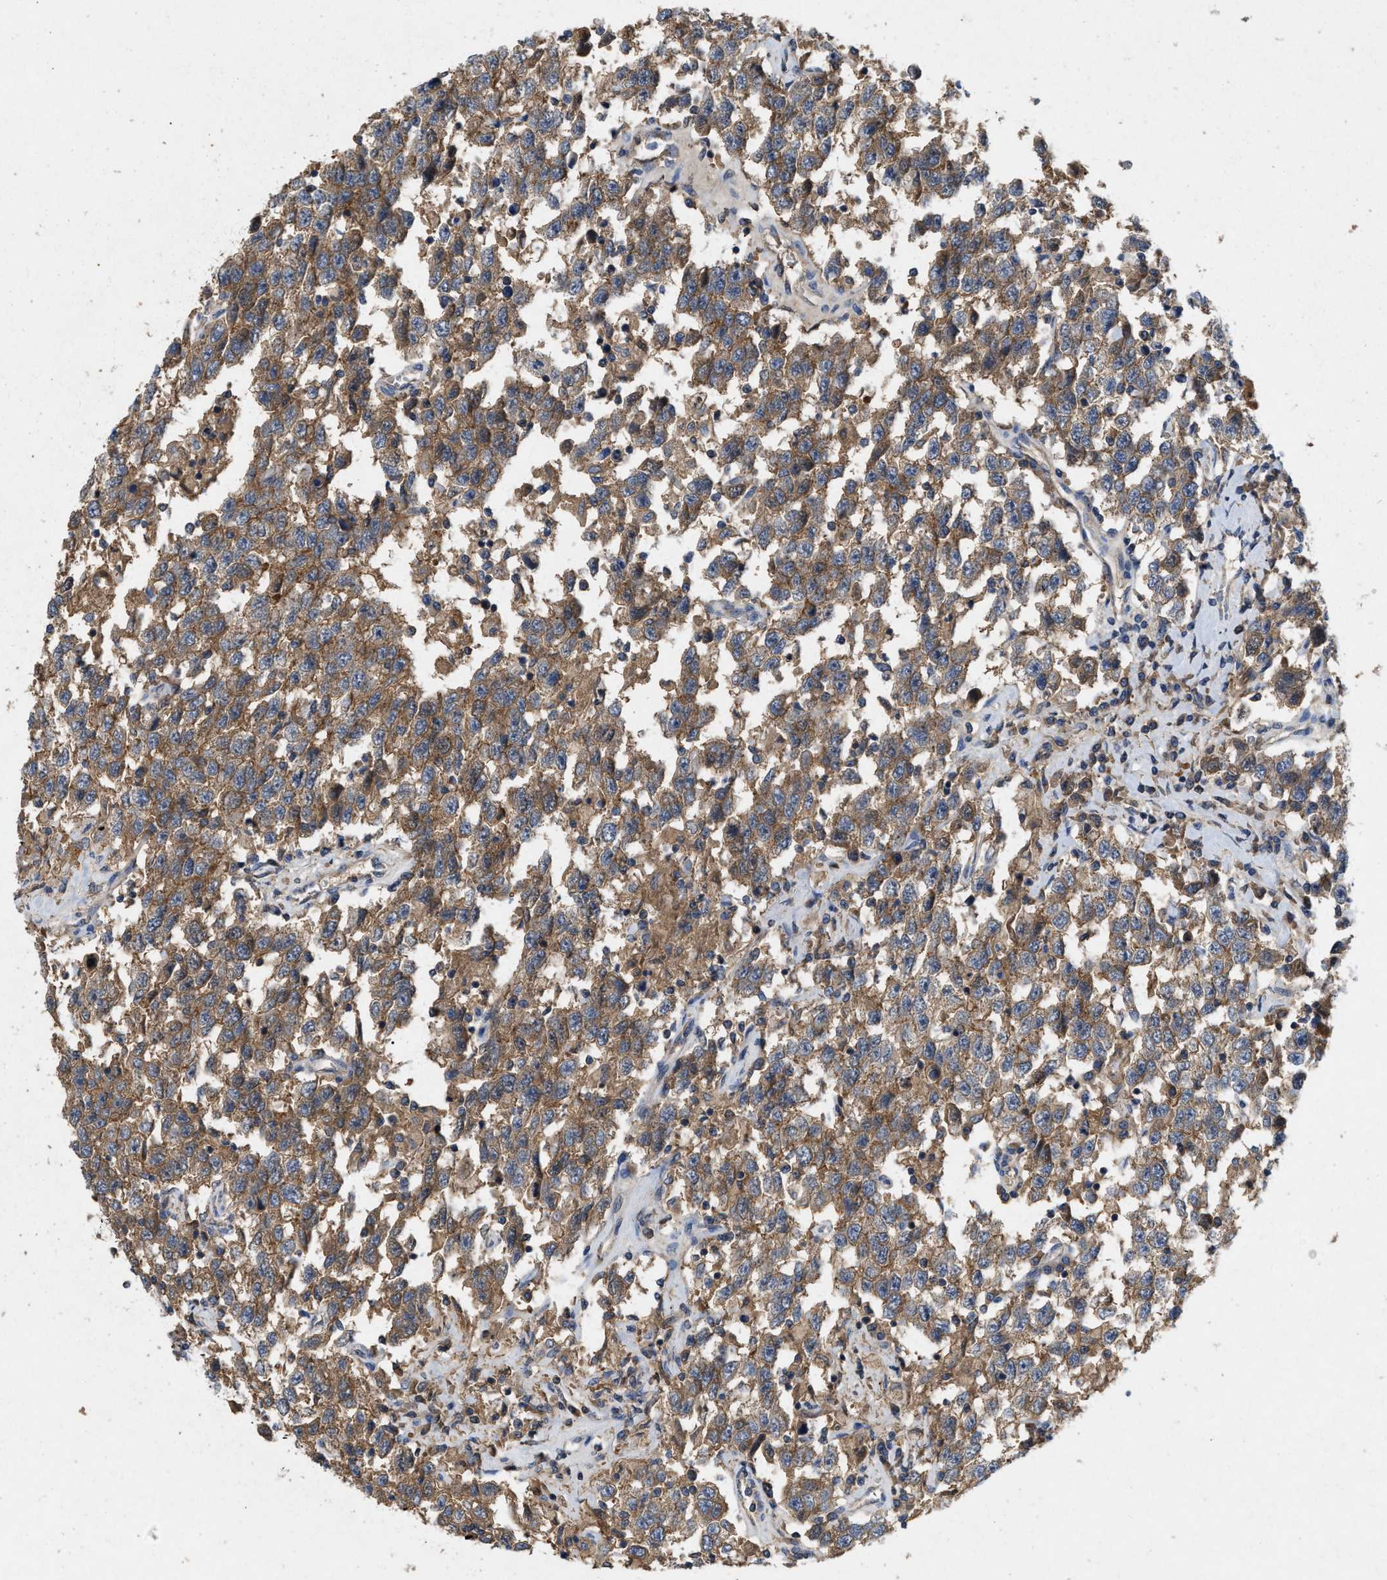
{"staining": {"intensity": "moderate", "quantity": ">75%", "location": "cytoplasmic/membranous"}, "tissue": "testis cancer", "cell_type": "Tumor cells", "image_type": "cancer", "snomed": [{"axis": "morphology", "description": "Seminoma, NOS"}, {"axis": "topography", "description": "Testis"}], "caption": "About >75% of tumor cells in testis seminoma demonstrate moderate cytoplasmic/membranous protein expression as visualized by brown immunohistochemical staining.", "gene": "LPAR2", "patient": {"sex": "male", "age": 41}}